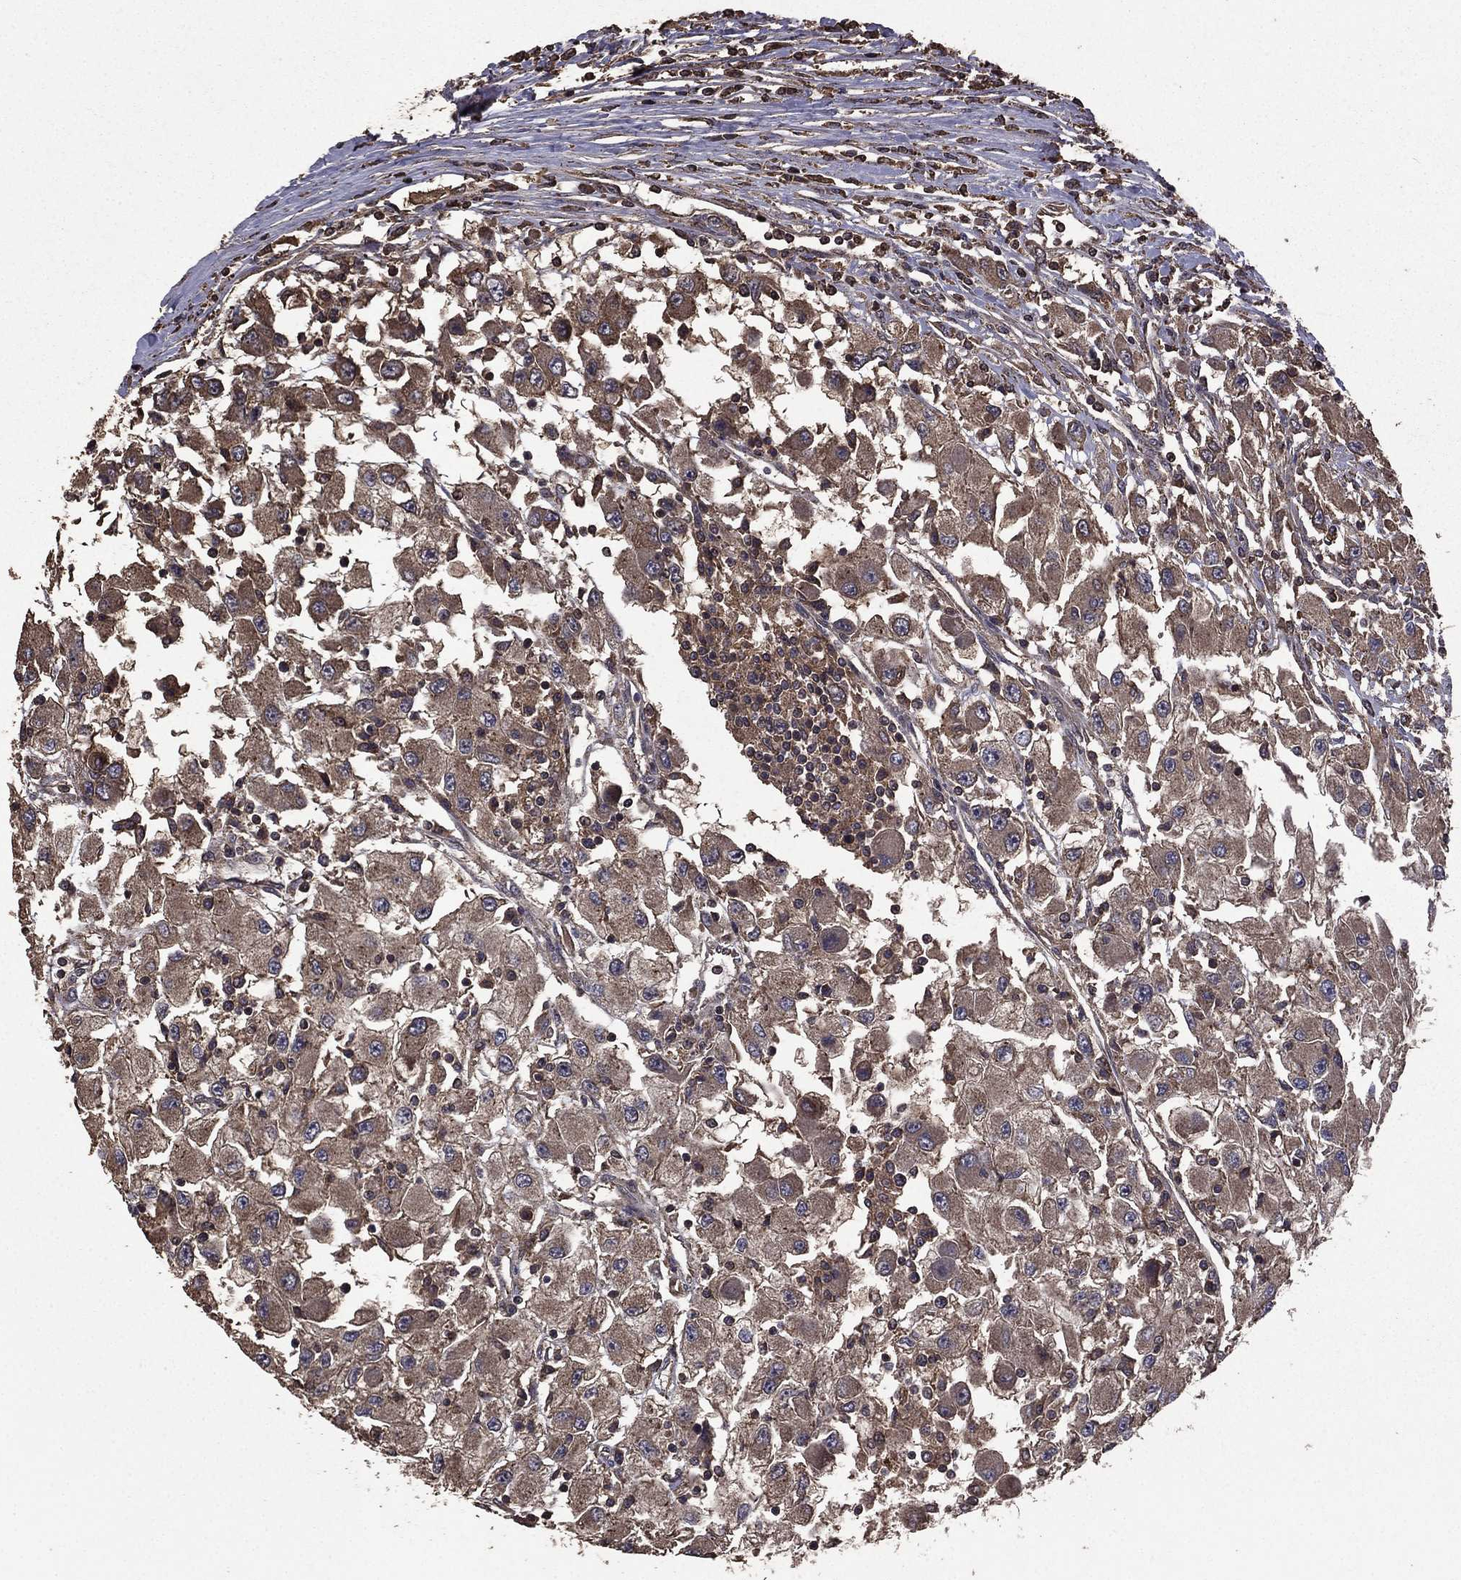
{"staining": {"intensity": "weak", "quantity": "25%-75%", "location": "cytoplasmic/membranous"}, "tissue": "renal cancer", "cell_type": "Tumor cells", "image_type": "cancer", "snomed": [{"axis": "morphology", "description": "Adenocarcinoma, NOS"}, {"axis": "topography", "description": "Kidney"}], "caption": "Immunohistochemical staining of human renal cancer demonstrates weak cytoplasmic/membranous protein positivity in about 25%-75% of tumor cells.", "gene": "BIRC6", "patient": {"sex": "female", "age": 67}}